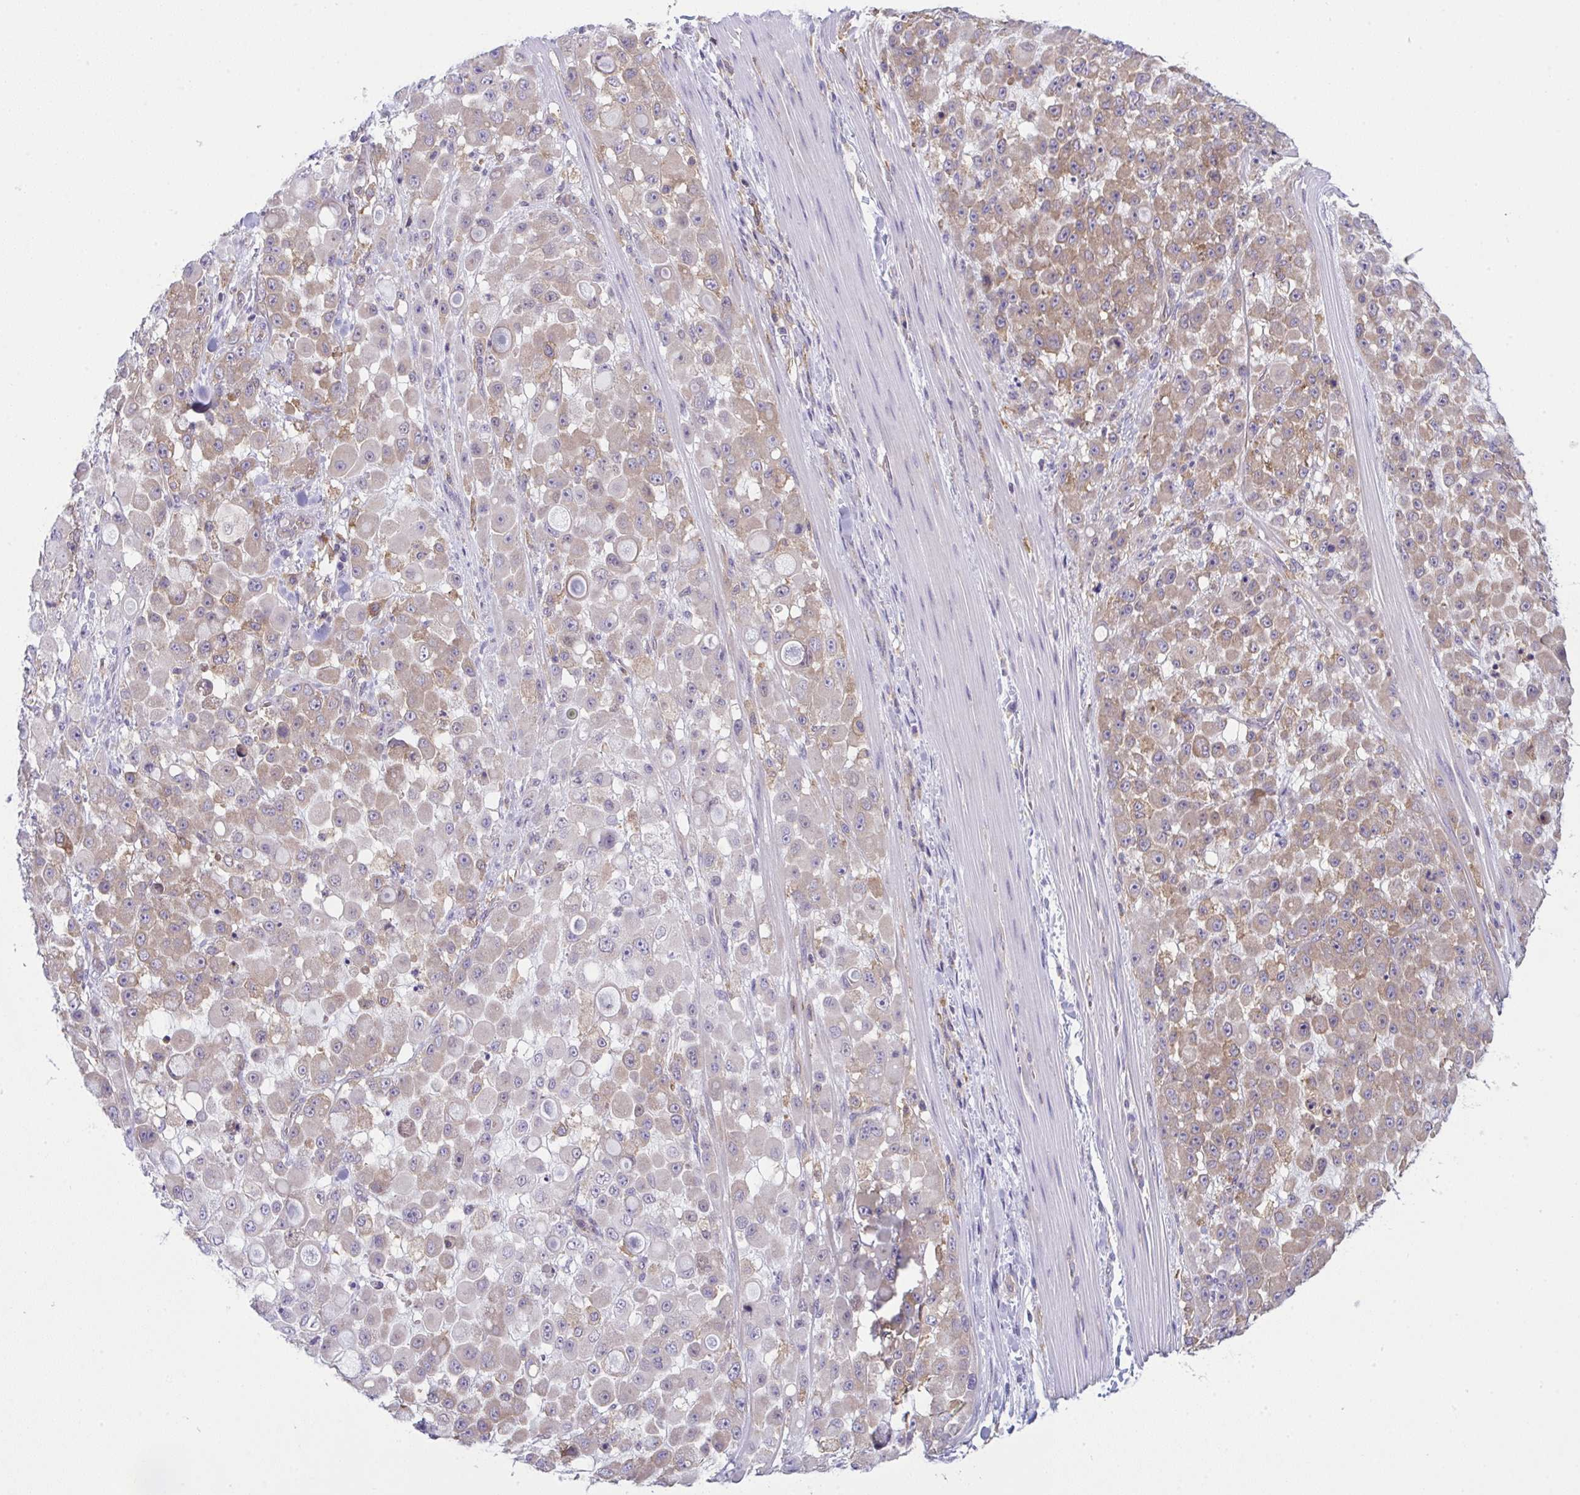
{"staining": {"intensity": "moderate", "quantity": "25%-75%", "location": "cytoplasmic/membranous"}, "tissue": "stomach cancer", "cell_type": "Tumor cells", "image_type": "cancer", "snomed": [{"axis": "morphology", "description": "Adenocarcinoma, NOS"}, {"axis": "topography", "description": "Stomach"}], "caption": "Human stomach cancer (adenocarcinoma) stained with a brown dye displays moderate cytoplasmic/membranous positive staining in approximately 25%-75% of tumor cells.", "gene": "ALDH16A1", "patient": {"sex": "female", "age": 76}}